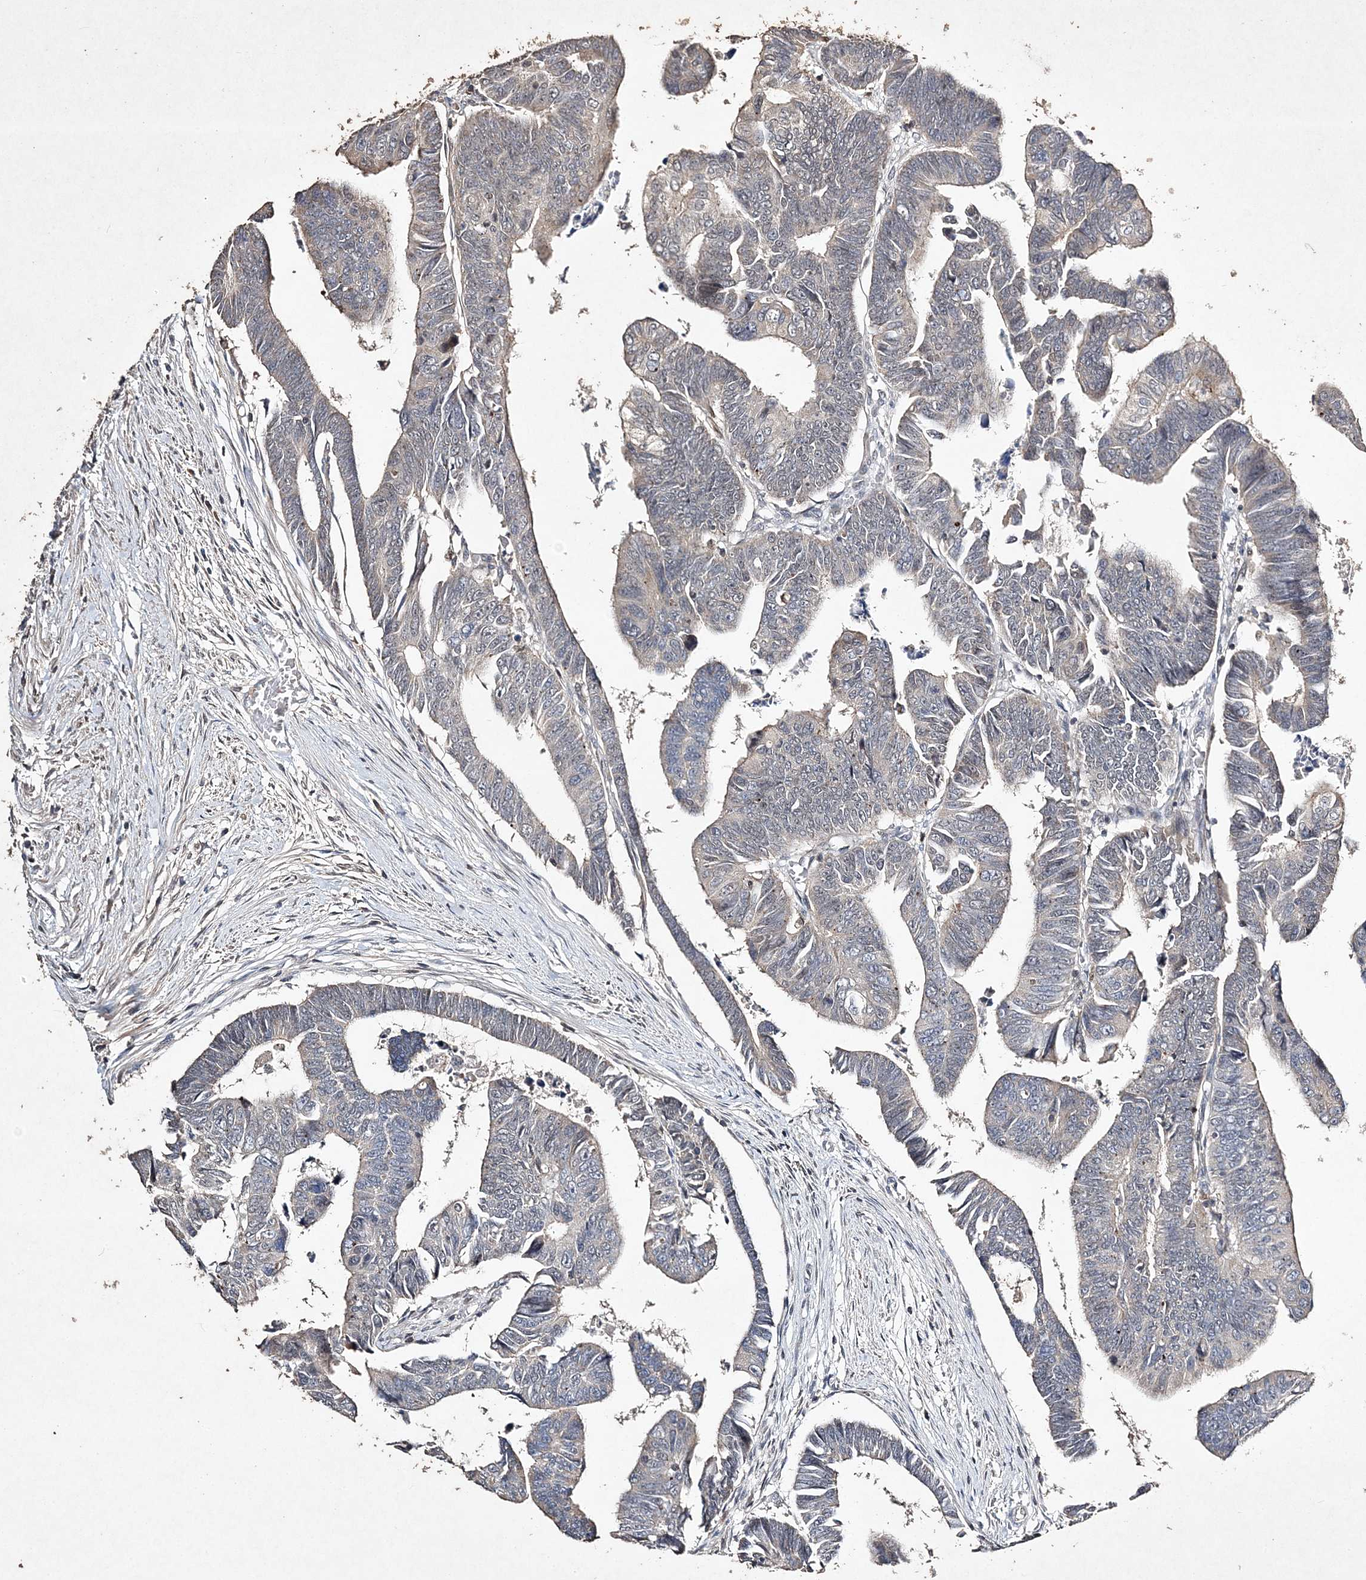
{"staining": {"intensity": "negative", "quantity": "none", "location": "none"}, "tissue": "colorectal cancer", "cell_type": "Tumor cells", "image_type": "cancer", "snomed": [{"axis": "morphology", "description": "Adenocarcinoma, NOS"}, {"axis": "topography", "description": "Rectum"}], "caption": "Histopathology image shows no protein staining in tumor cells of colorectal cancer (adenocarcinoma) tissue.", "gene": "C3orf38", "patient": {"sex": "female", "age": 65}}